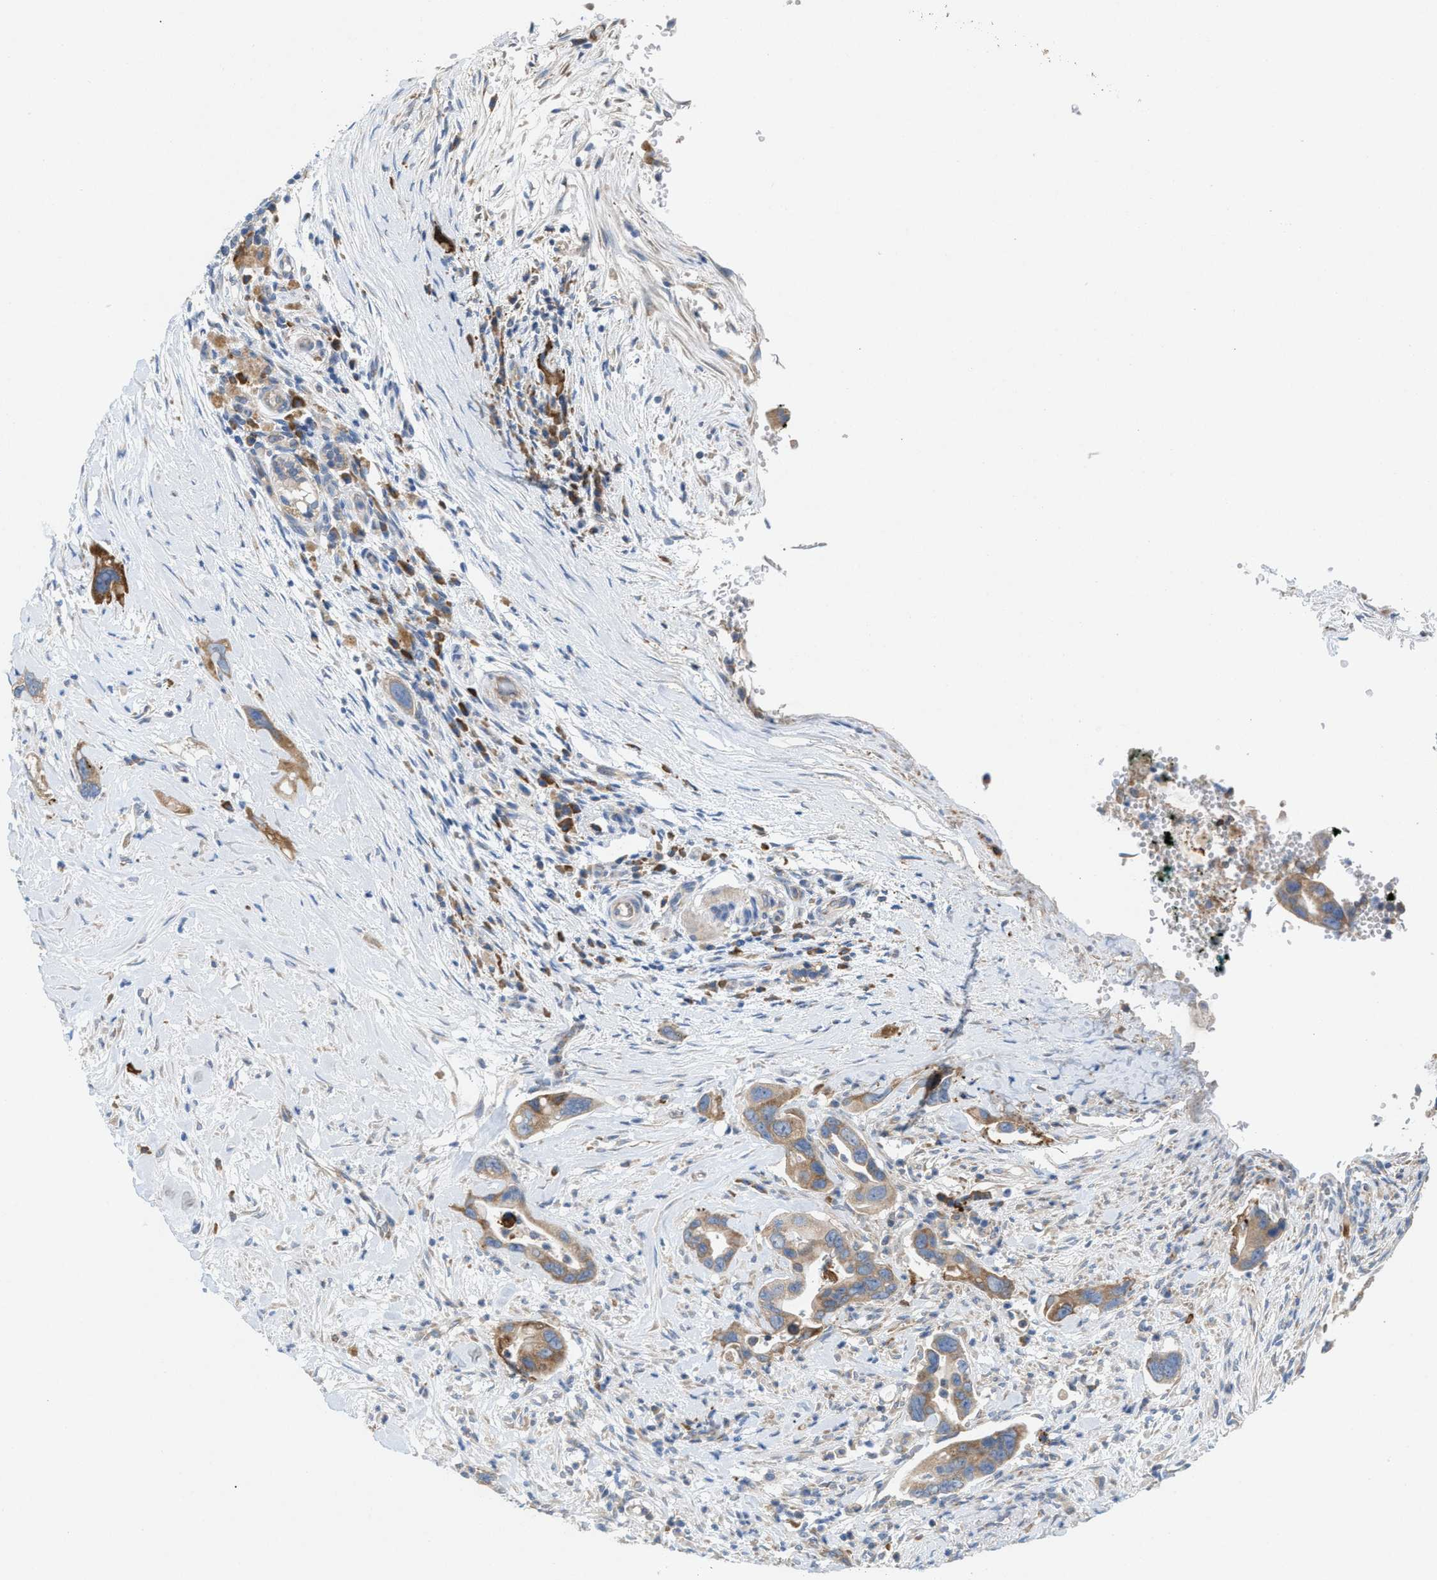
{"staining": {"intensity": "moderate", "quantity": "<25%", "location": "cytoplasmic/membranous"}, "tissue": "pancreatic cancer", "cell_type": "Tumor cells", "image_type": "cancer", "snomed": [{"axis": "morphology", "description": "Adenocarcinoma, NOS"}, {"axis": "topography", "description": "Pancreas"}], "caption": "DAB (3,3'-diaminobenzidine) immunohistochemical staining of pancreatic cancer reveals moderate cytoplasmic/membranous protein staining in approximately <25% of tumor cells. (DAB IHC with brightfield microscopy, high magnification).", "gene": "DYNC2I1", "patient": {"sex": "female", "age": 70}}